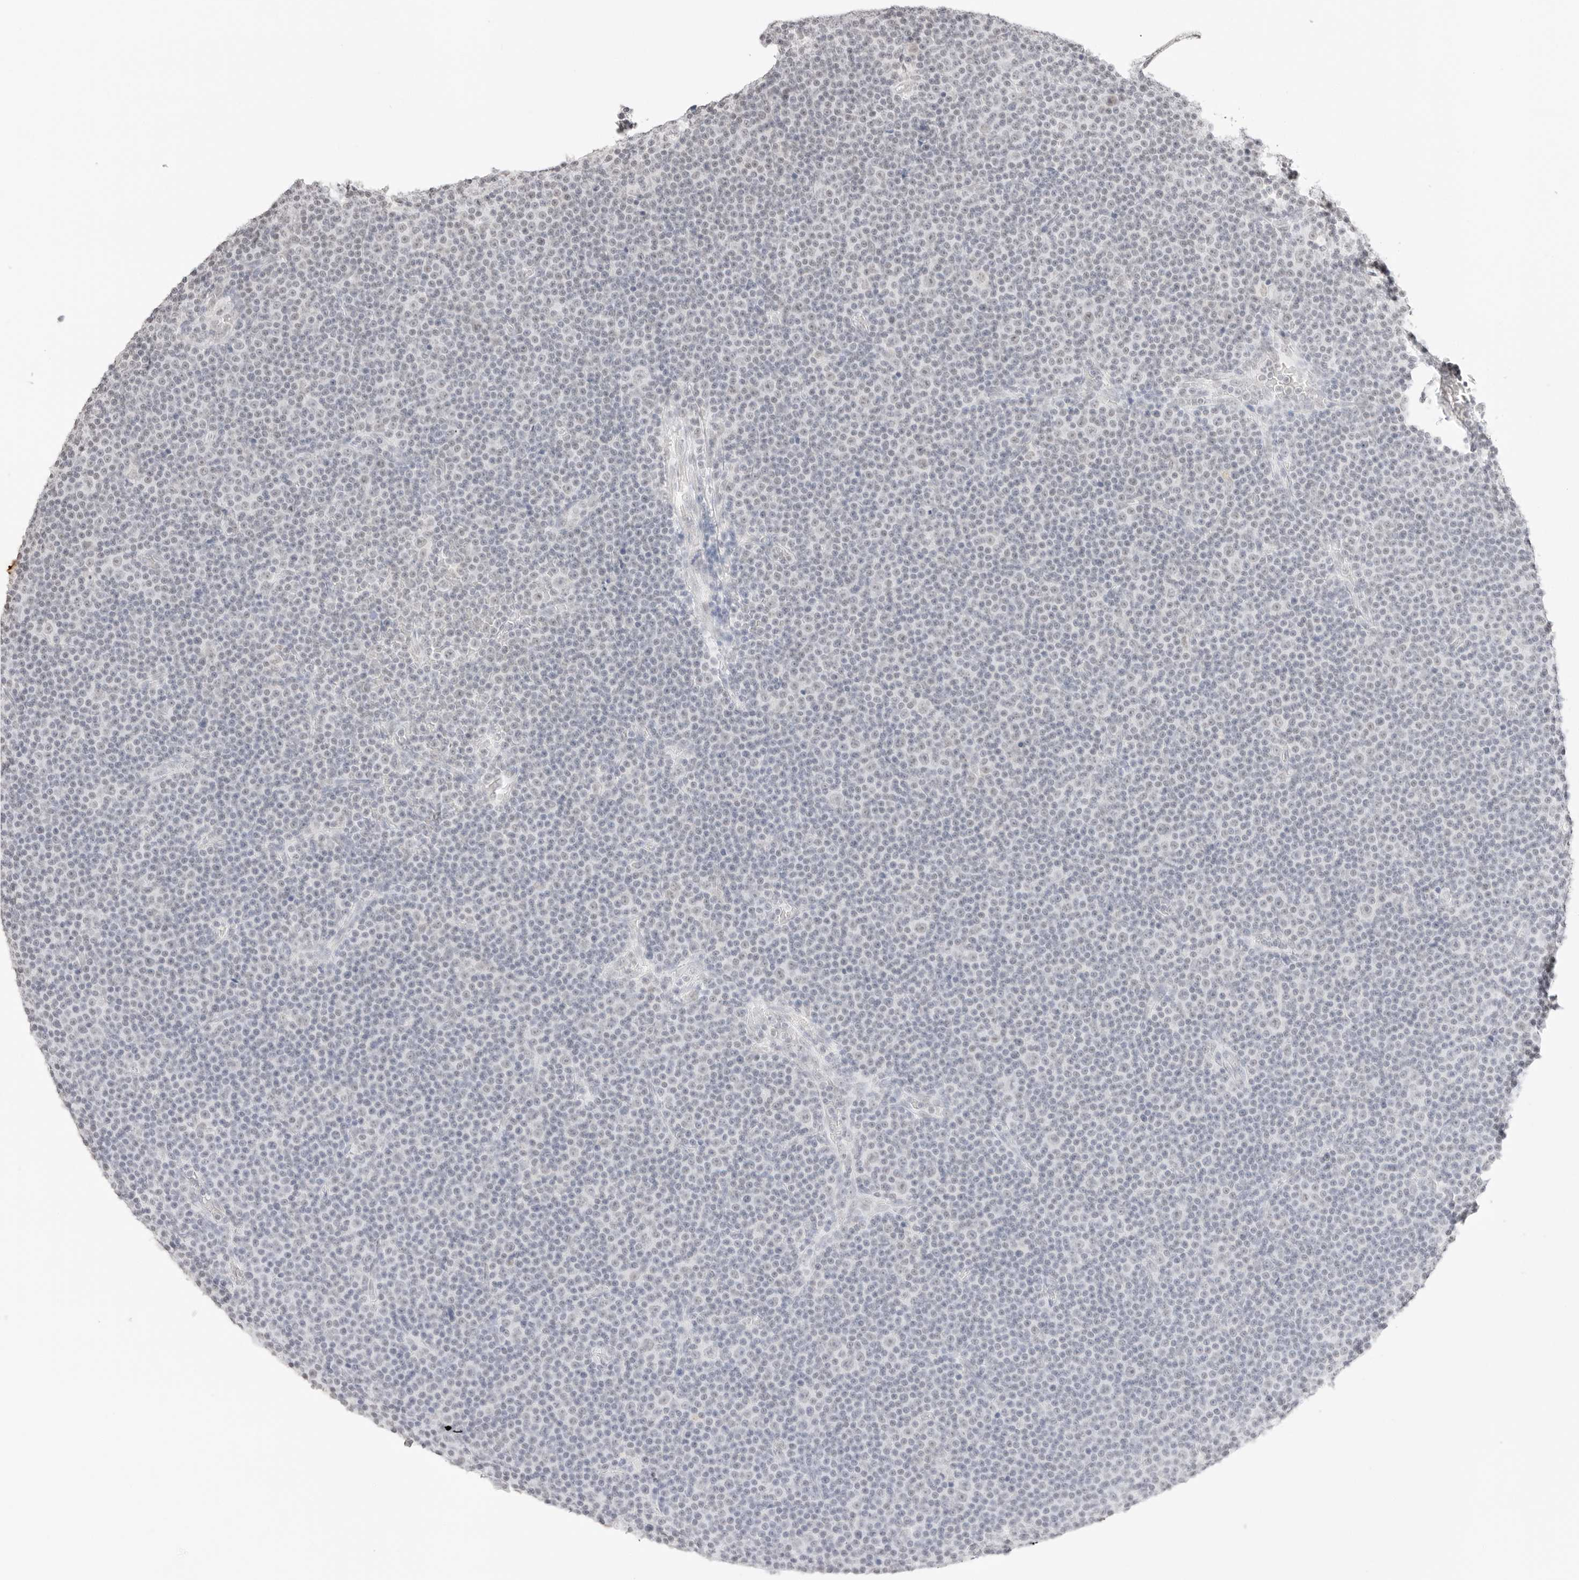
{"staining": {"intensity": "negative", "quantity": "none", "location": "none"}, "tissue": "lymphoma", "cell_type": "Tumor cells", "image_type": "cancer", "snomed": [{"axis": "morphology", "description": "Malignant lymphoma, non-Hodgkin's type, Low grade"}, {"axis": "topography", "description": "Lymph node"}], "caption": "The immunohistochemistry histopathology image has no significant expression in tumor cells of lymphoma tissue.", "gene": "FBLN5", "patient": {"sex": "female", "age": 67}}